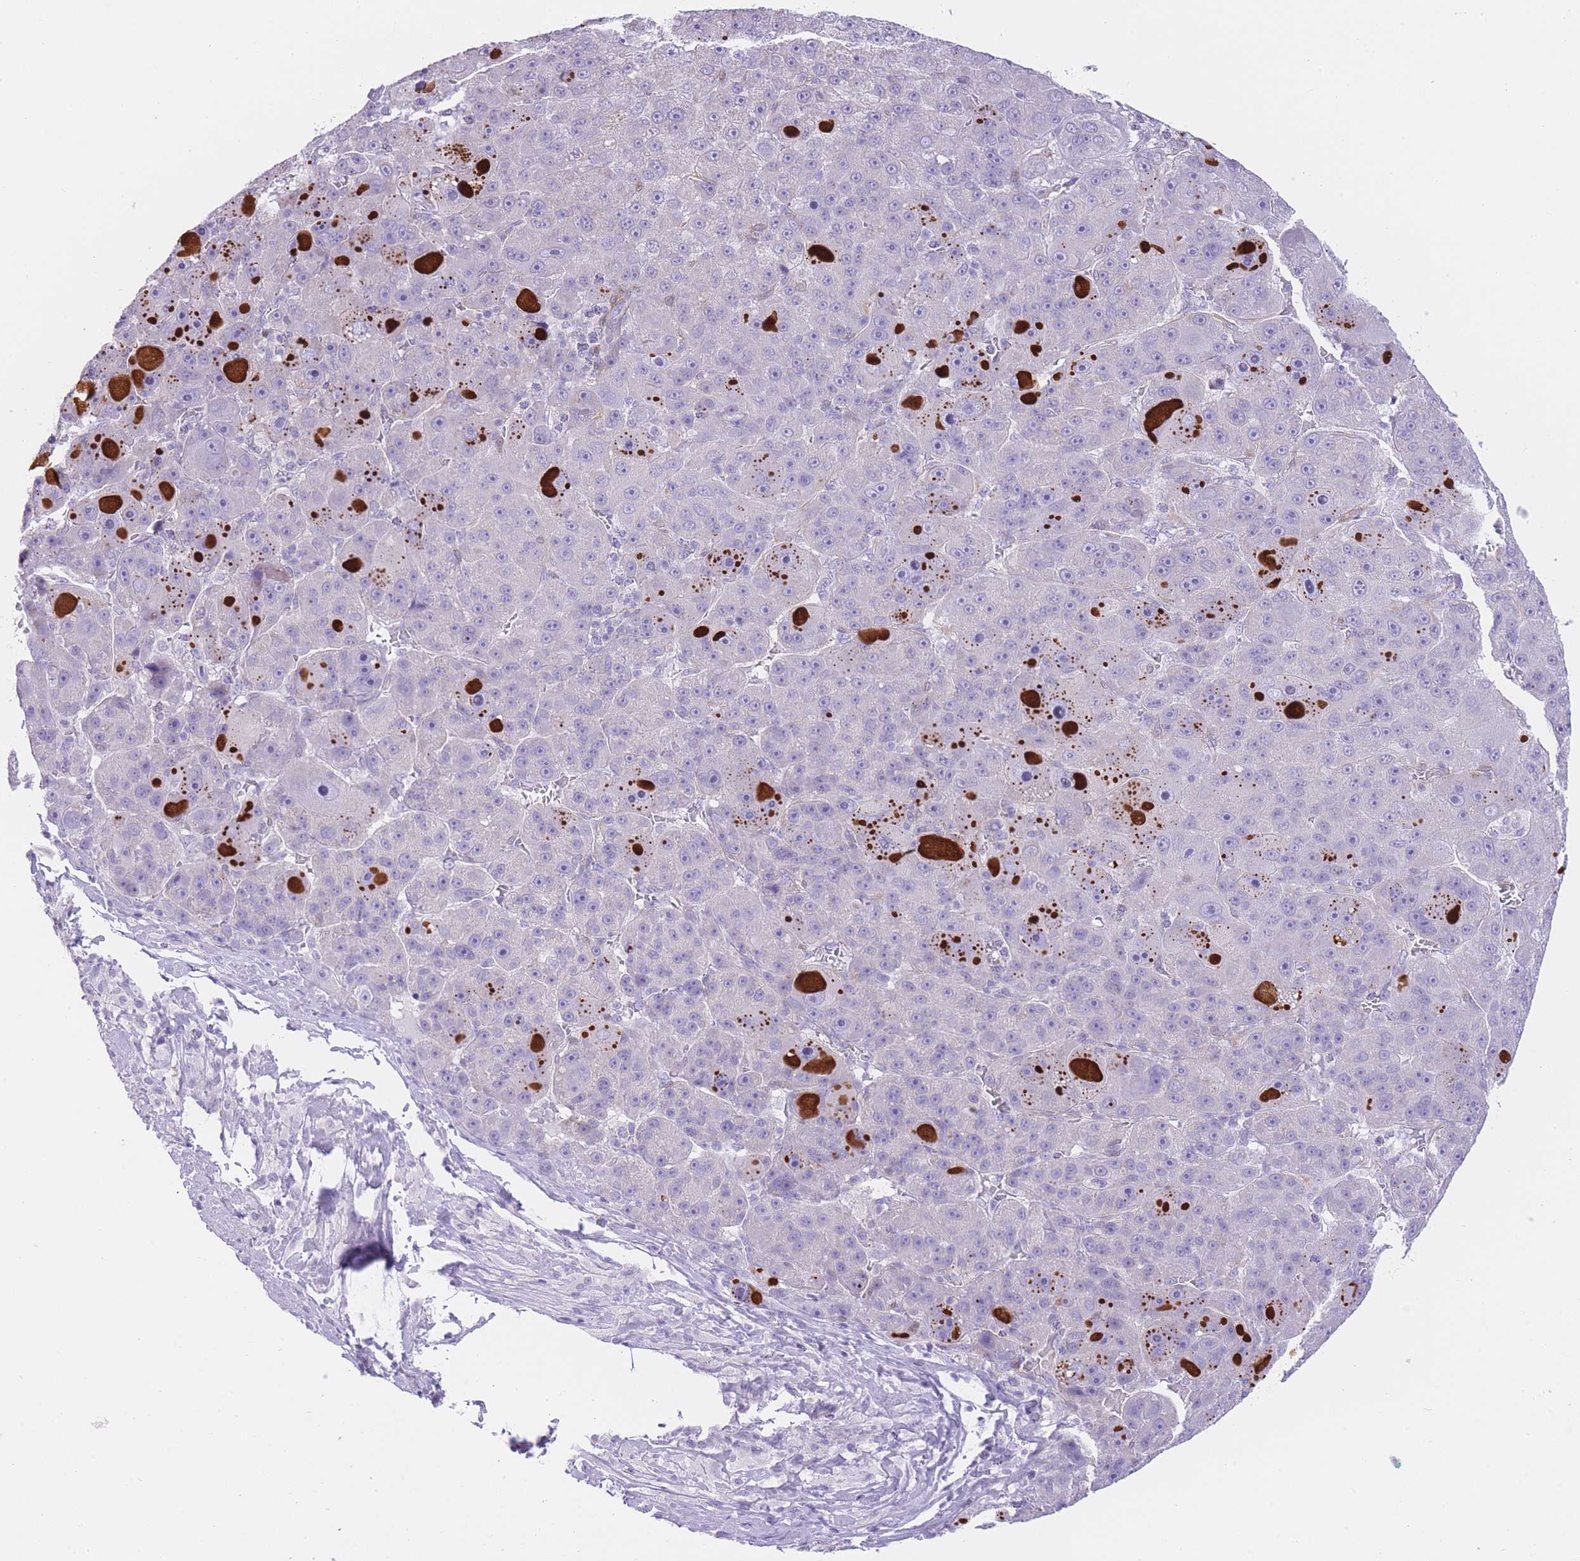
{"staining": {"intensity": "negative", "quantity": "none", "location": "none"}, "tissue": "liver cancer", "cell_type": "Tumor cells", "image_type": "cancer", "snomed": [{"axis": "morphology", "description": "Carcinoma, Hepatocellular, NOS"}, {"axis": "topography", "description": "Liver"}], "caption": "High power microscopy histopathology image of an immunohistochemistry micrograph of liver hepatocellular carcinoma, revealing no significant staining in tumor cells. (Stains: DAB IHC with hematoxylin counter stain, Microscopy: brightfield microscopy at high magnification).", "gene": "OR11H12", "patient": {"sex": "male", "age": 76}}